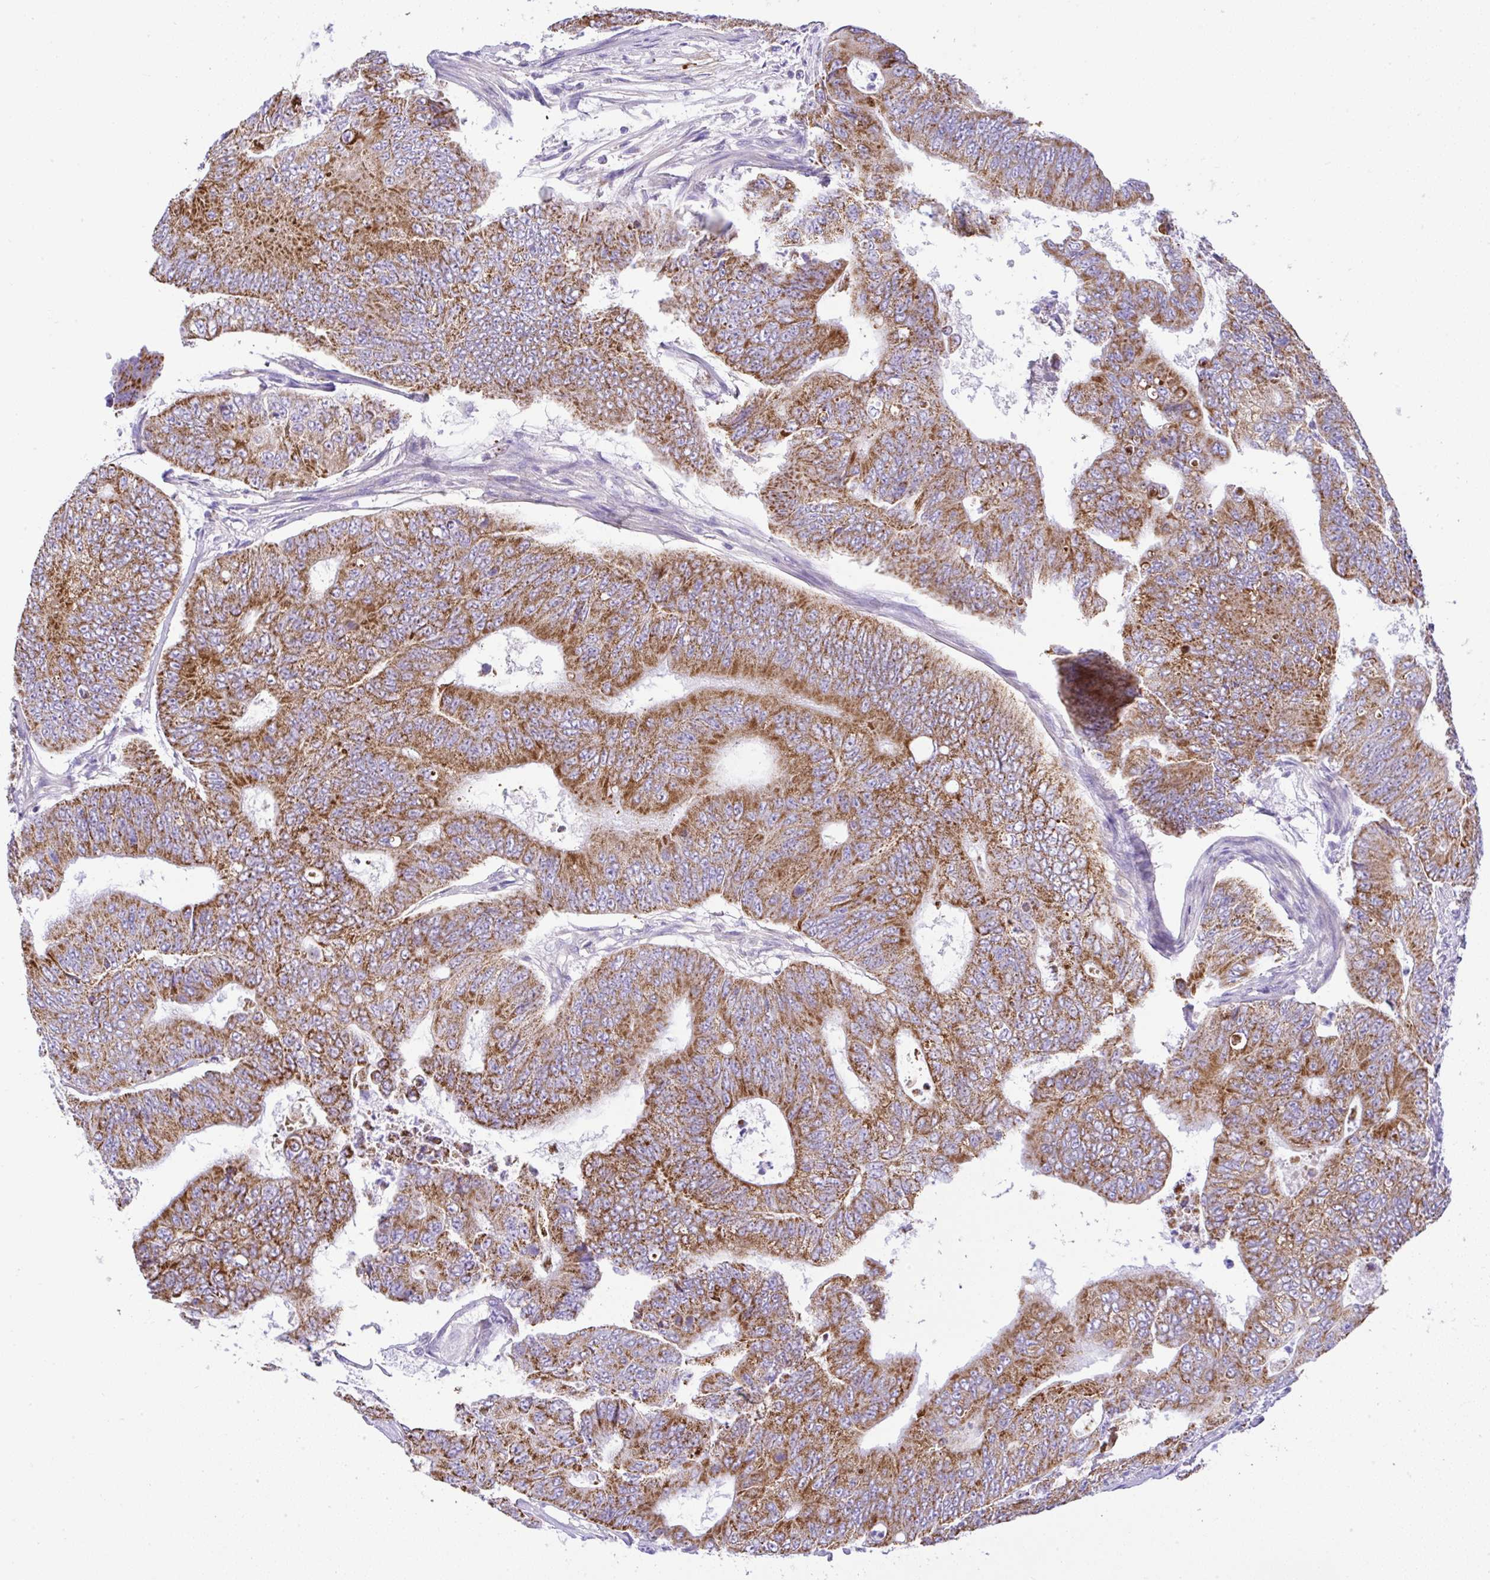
{"staining": {"intensity": "moderate", "quantity": ">75%", "location": "cytoplasmic/membranous"}, "tissue": "colorectal cancer", "cell_type": "Tumor cells", "image_type": "cancer", "snomed": [{"axis": "morphology", "description": "Adenocarcinoma, NOS"}, {"axis": "topography", "description": "Colon"}], "caption": "DAB (3,3'-diaminobenzidine) immunohistochemical staining of human colorectal cancer (adenocarcinoma) exhibits moderate cytoplasmic/membranous protein positivity in approximately >75% of tumor cells.", "gene": "SLC13A1", "patient": {"sex": "female", "age": 48}}